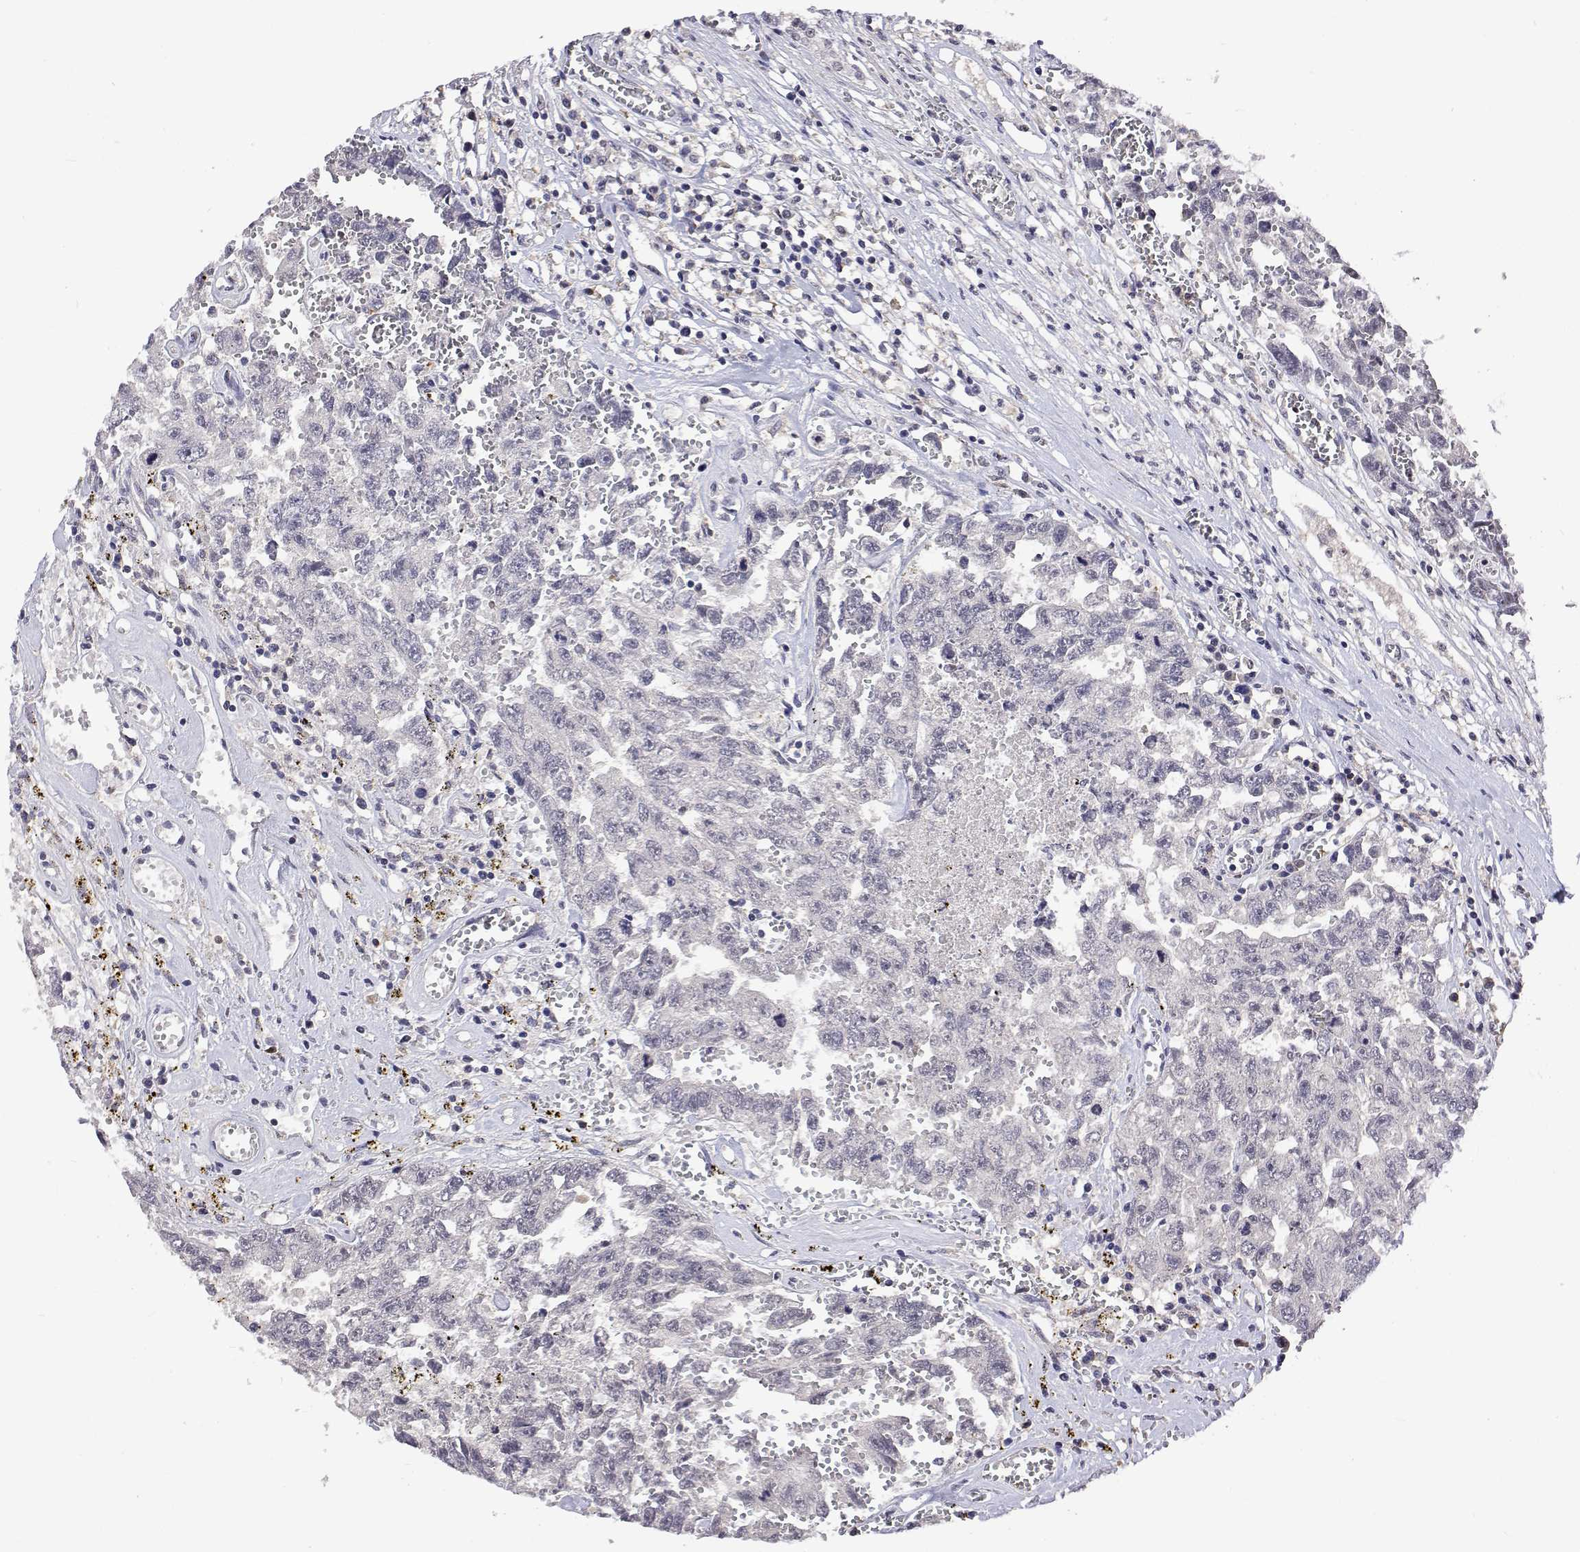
{"staining": {"intensity": "moderate", "quantity": "<25%", "location": "nuclear"}, "tissue": "testis cancer", "cell_type": "Tumor cells", "image_type": "cancer", "snomed": [{"axis": "morphology", "description": "Carcinoma, Embryonal, NOS"}, {"axis": "topography", "description": "Testis"}], "caption": "Immunohistochemistry staining of testis embryonal carcinoma, which shows low levels of moderate nuclear expression in about <25% of tumor cells indicating moderate nuclear protein expression. The staining was performed using DAB (3,3'-diaminobenzidine) (brown) for protein detection and nuclei were counterstained in hematoxylin (blue).", "gene": "NHP2", "patient": {"sex": "male", "age": 36}}